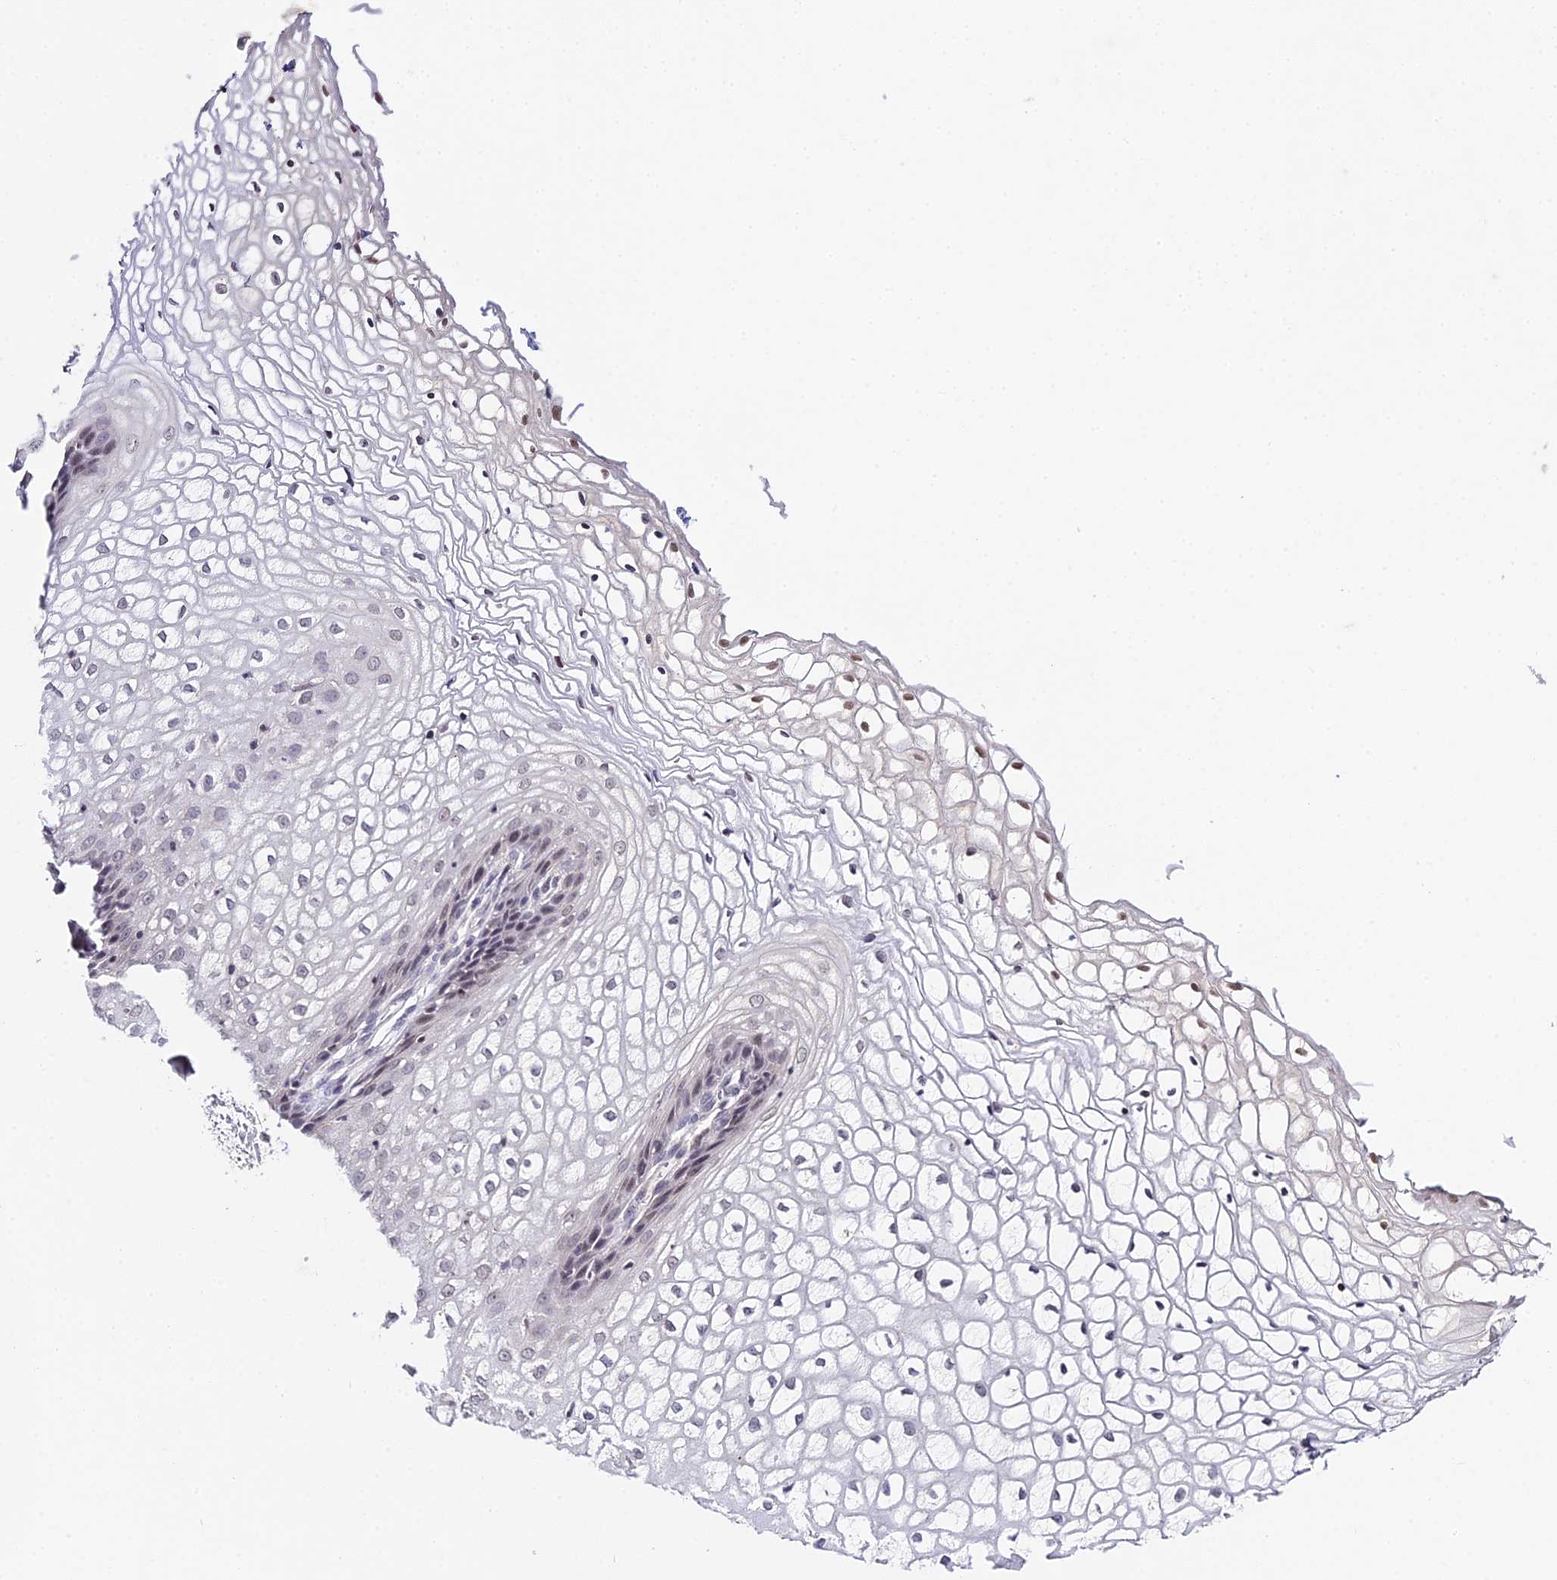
{"staining": {"intensity": "negative", "quantity": "none", "location": "none"}, "tissue": "vagina", "cell_type": "Squamous epithelial cells", "image_type": "normal", "snomed": [{"axis": "morphology", "description": "Normal tissue, NOS"}, {"axis": "topography", "description": "Vagina"}], "caption": "Immunohistochemistry of normal vagina shows no staining in squamous epithelial cells. (DAB immunohistochemistry visualized using brightfield microscopy, high magnification).", "gene": "TEKT1", "patient": {"sex": "female", "age": 34}}